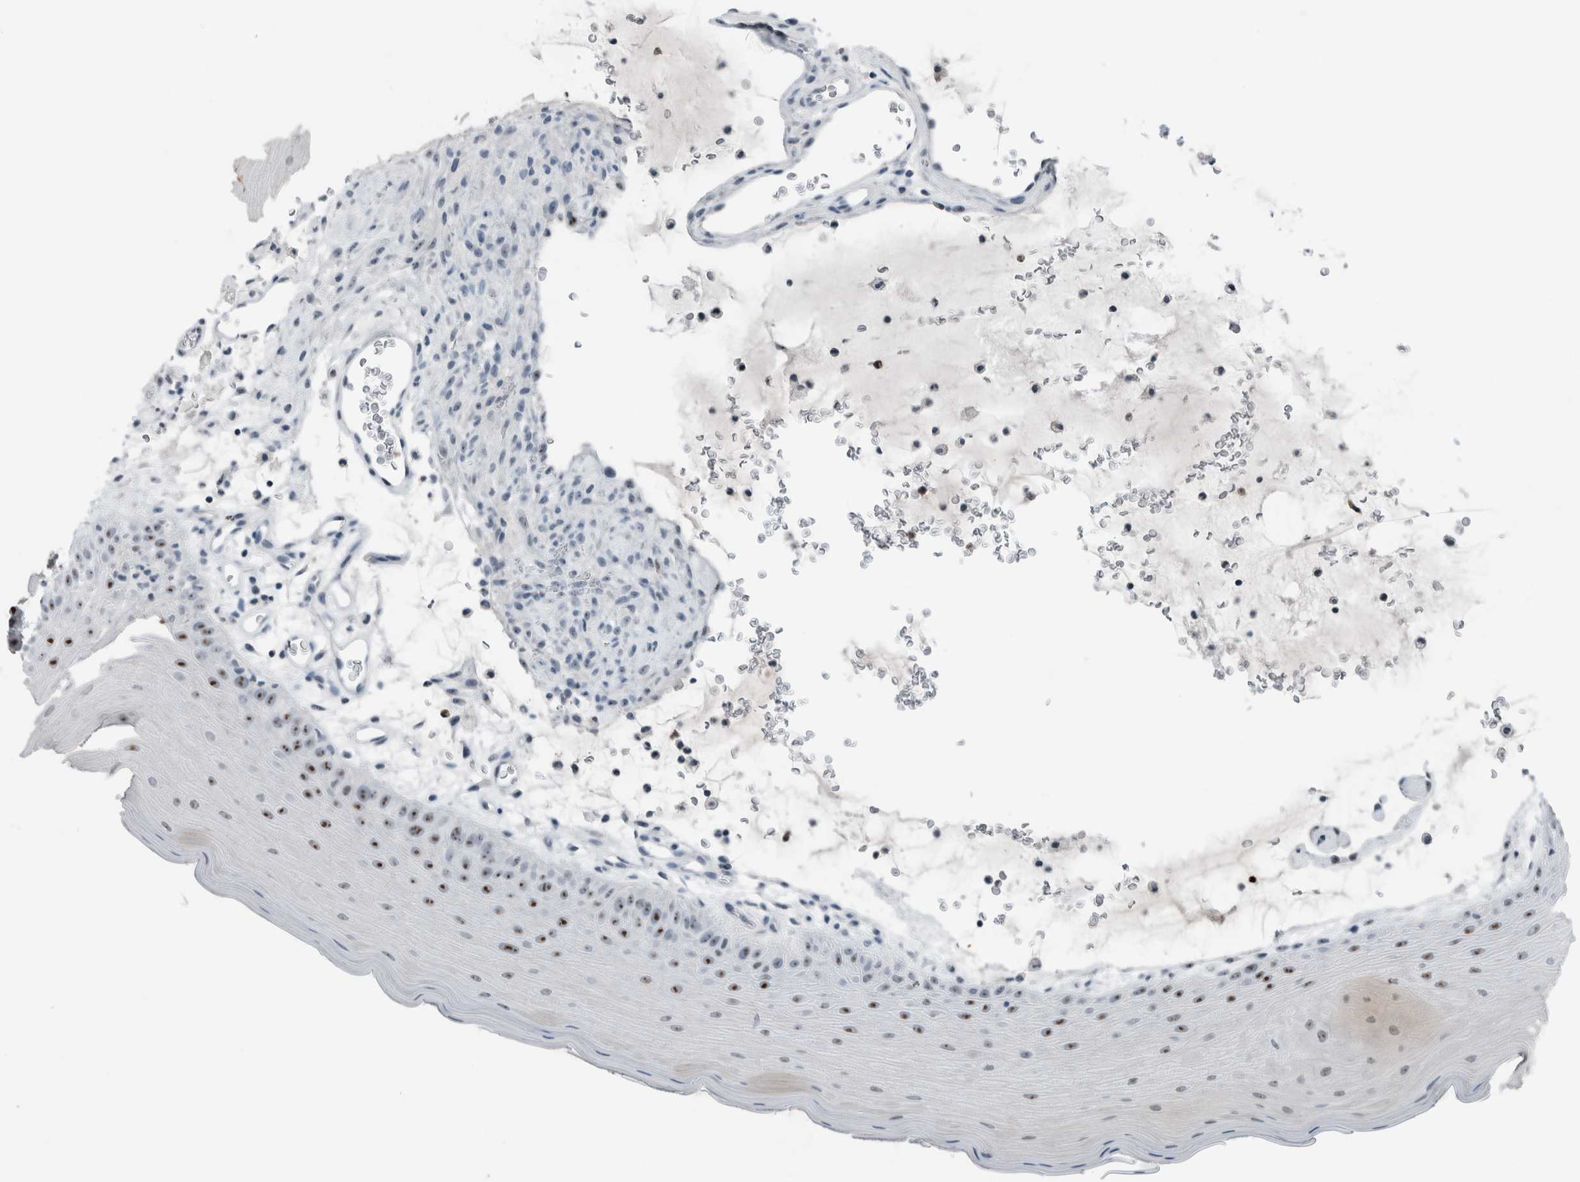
{"staining": {"intensity": "moderate", "quantity": "25%-75%", "location": "nuclear"}, "tissue": "oral mucosa", "cell_type": "Squamous epithelial cells", "image_type": "normal", "snomed": [{"axis": "morphology", "description": "Normal tissue, NOS"}, {"axis": "topography", "description": "Oral tissue"}], "caption": "Moderate nuclear staining is identified in approximately 25%-75% of squamous epithelial cells in normal oral mucosa.", "gene": "RPF1", "patient": {"sex": "male", "age": 13}}